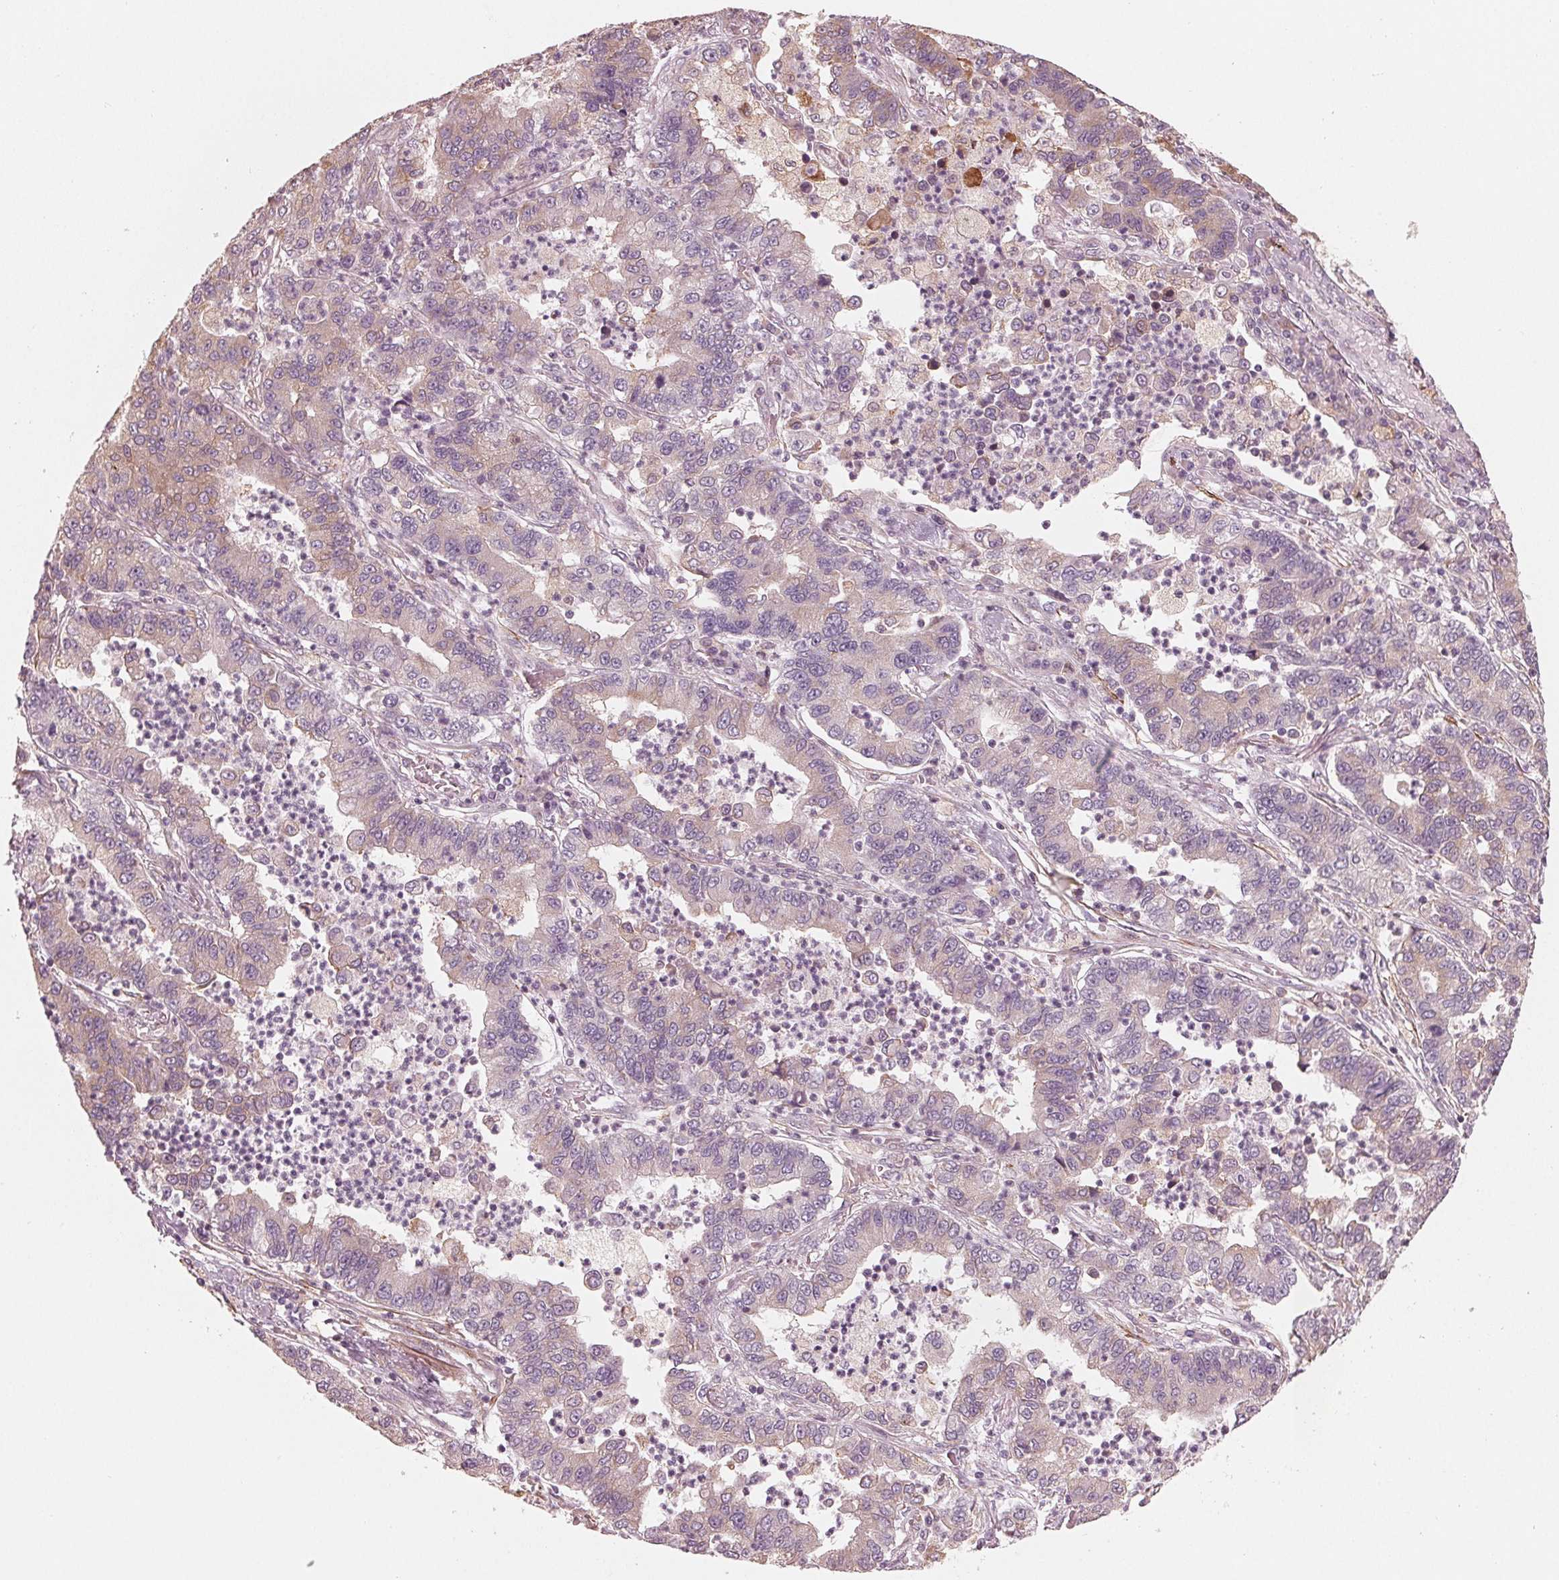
{"staining": {"intensity": "weak", "quantity": "25%-75%", "location": "cytoplasmic/membranous"}, "tissue": "lung cancer", "cell_type": "Tumor cells", "image_type": "cancer", "snomed": [{"axis": "morphology", "description": "Adenocarcinoma, NOS"}, {"axis": "topography", "description": "Lung"}], "caption": "Lung cancer (adenocarcinoma) was stained to show a protein in brown. There is low levels of weak cytoplasmic/membranous positivity in approximately 25%-75% of tumor cells.", "gene": "MIER3", "patient": {"sex": "female", "age": 57}}